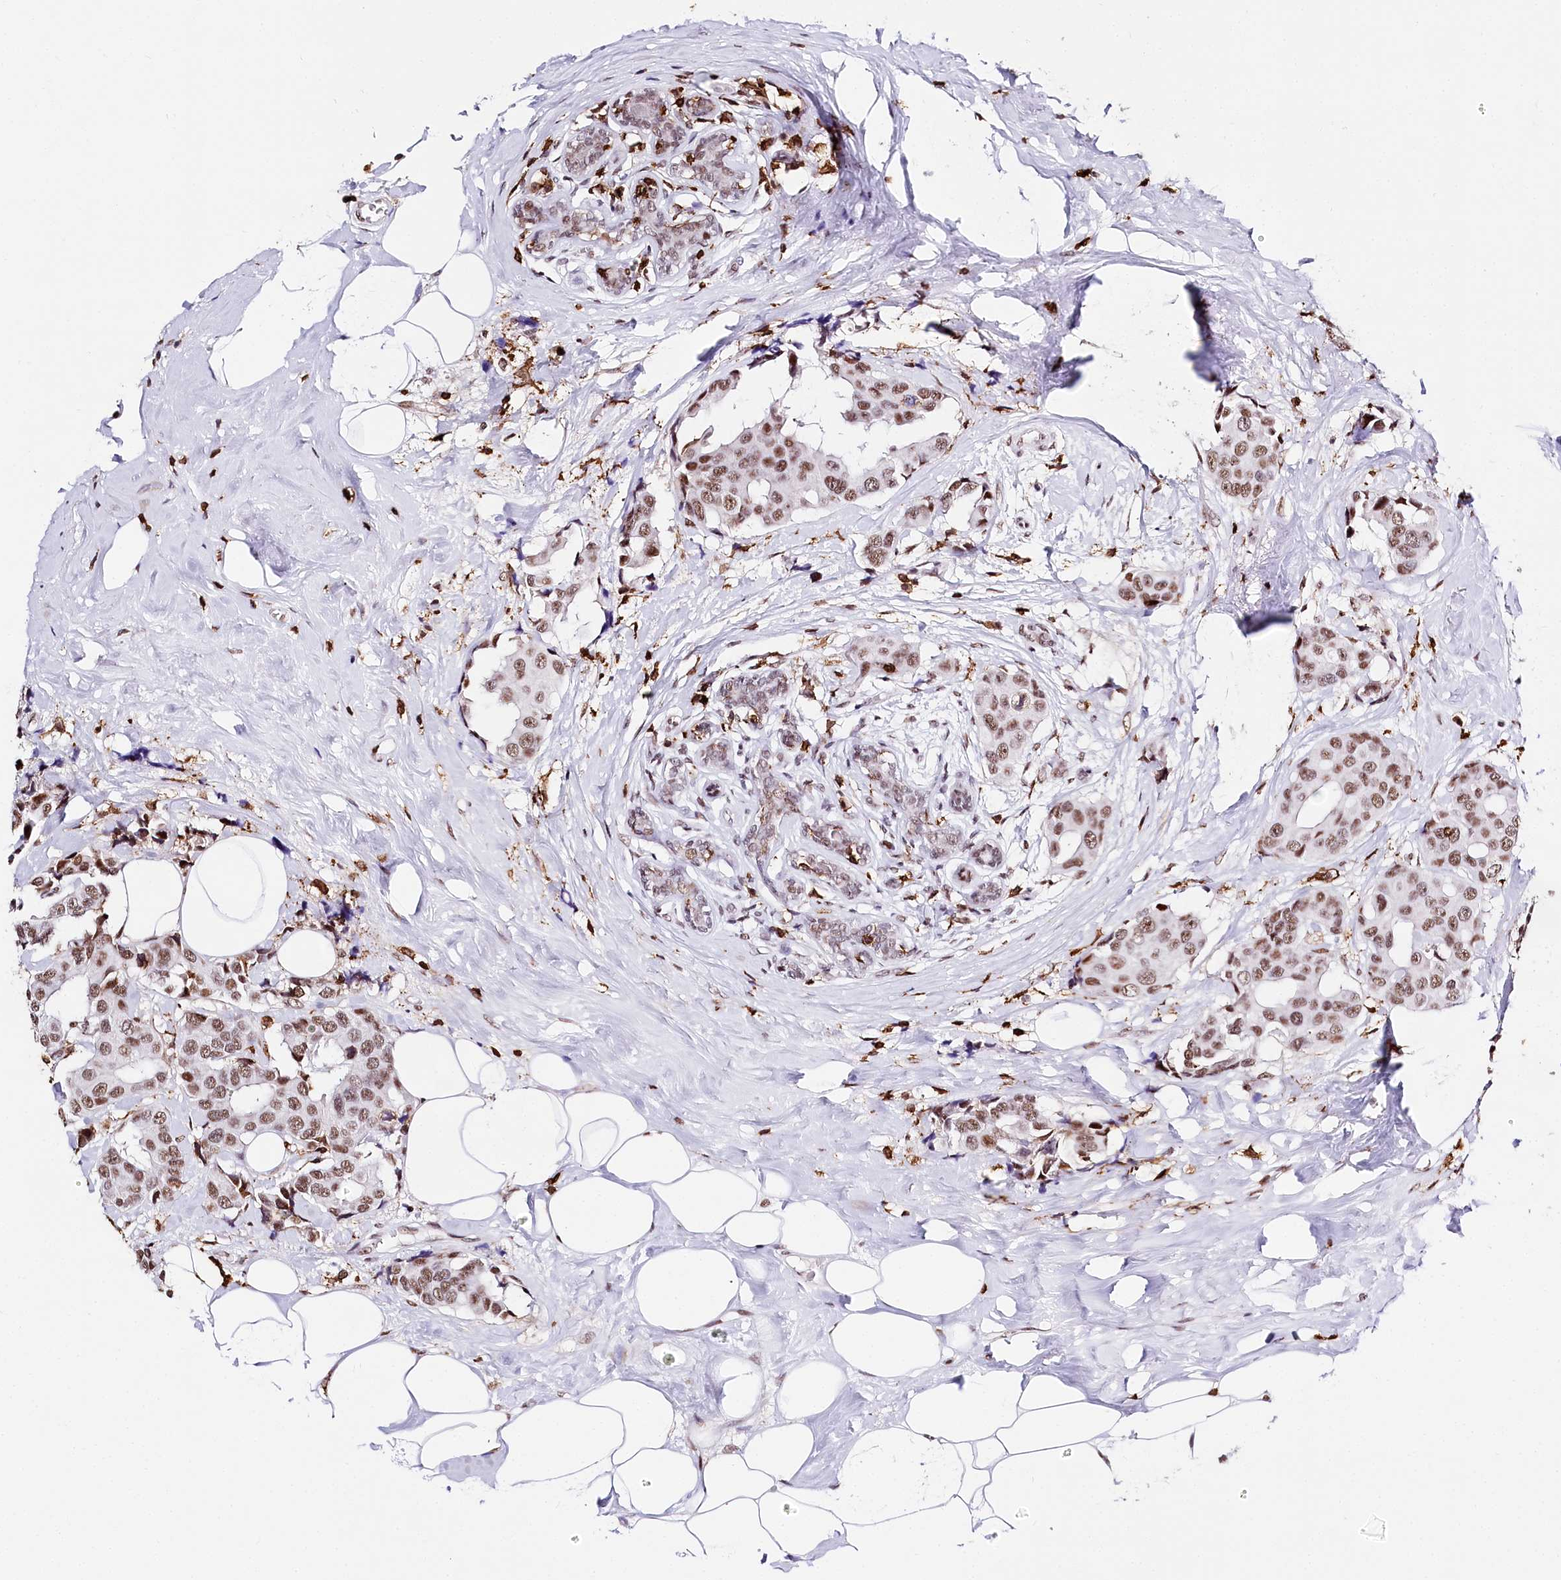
{"staining": {"intensity": "moderate", "quantity": ">75%", "location": "nuclear"}, "tissue": "breast cancer", "cell_type": "Tumor cells", "image_type": "cancer", "snomed": [{"axis": "morphology", "description": "Normal tissue, NOS"}, {"axis": "morphology", "description": "Duct carcinoma"}, {"axis": "topography", "description": "Breast"}], "caption": "Human breast cancer (invasive ductal carcinoma) stained with a brown dye displays moderate nuclear positive positivity in about >75% of tumor cells.", "gene": "BARD1", "patient": {"sex": "female", "age": 39}}